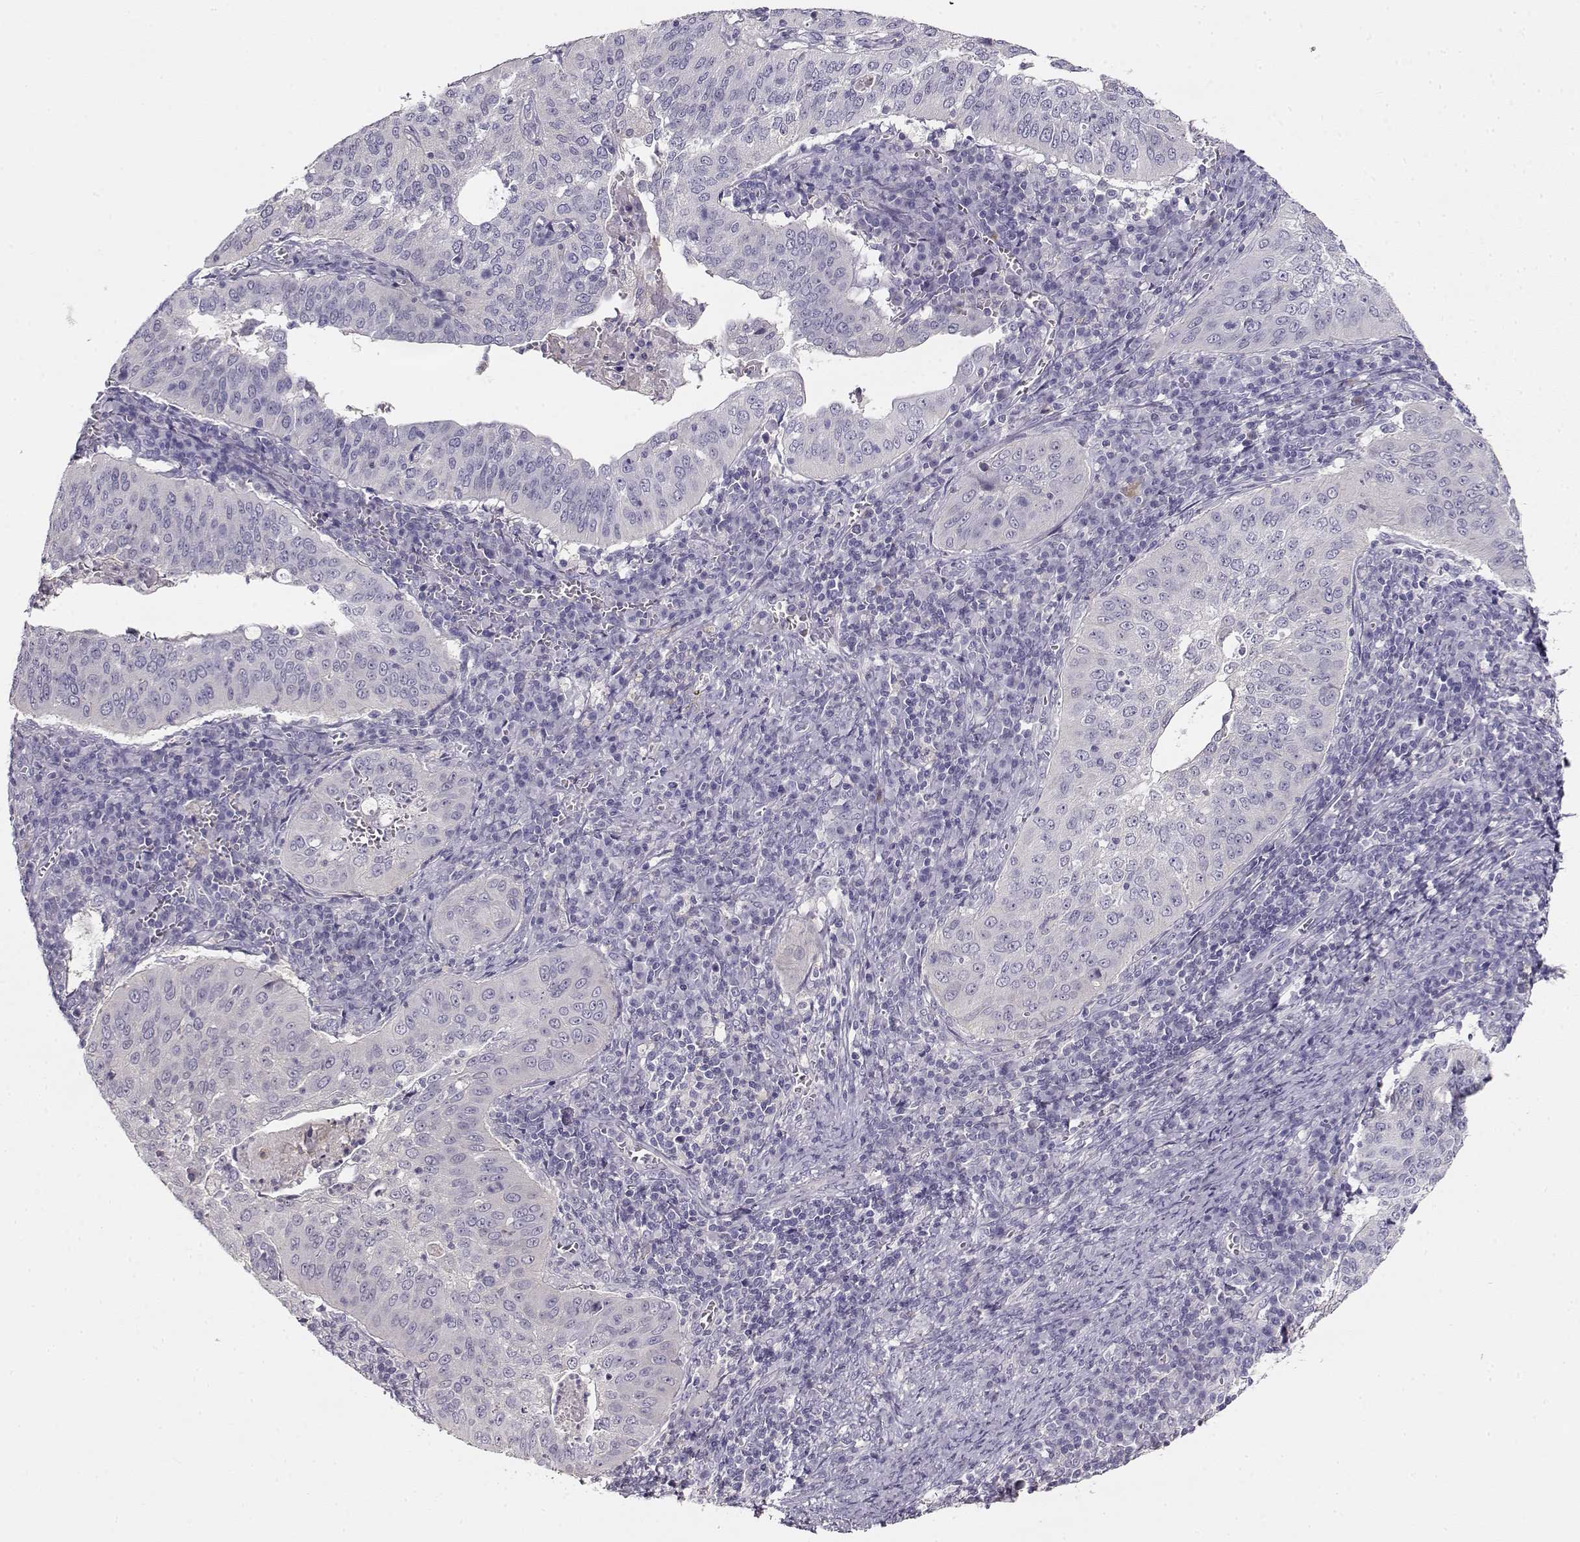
{"staining": {"intensity": "negative", "quantity": "none", "location": "none"}, "tissue": "cervical cancer", "cell_type": "Tumor cells", "image_type": "cancer", "snomed": [{"axis": "morphology", "description": "Squamous cell carcinoma, NOS"}, {"axis": "topography", "description": "Cervix"}], "caption": "Photomicrograph shows no protein staining in tumor cells of squamous cell carcinoma (cervical) tissue.", "gene": "NDRG4", "patient": {"sex": "female", "age": 39}}